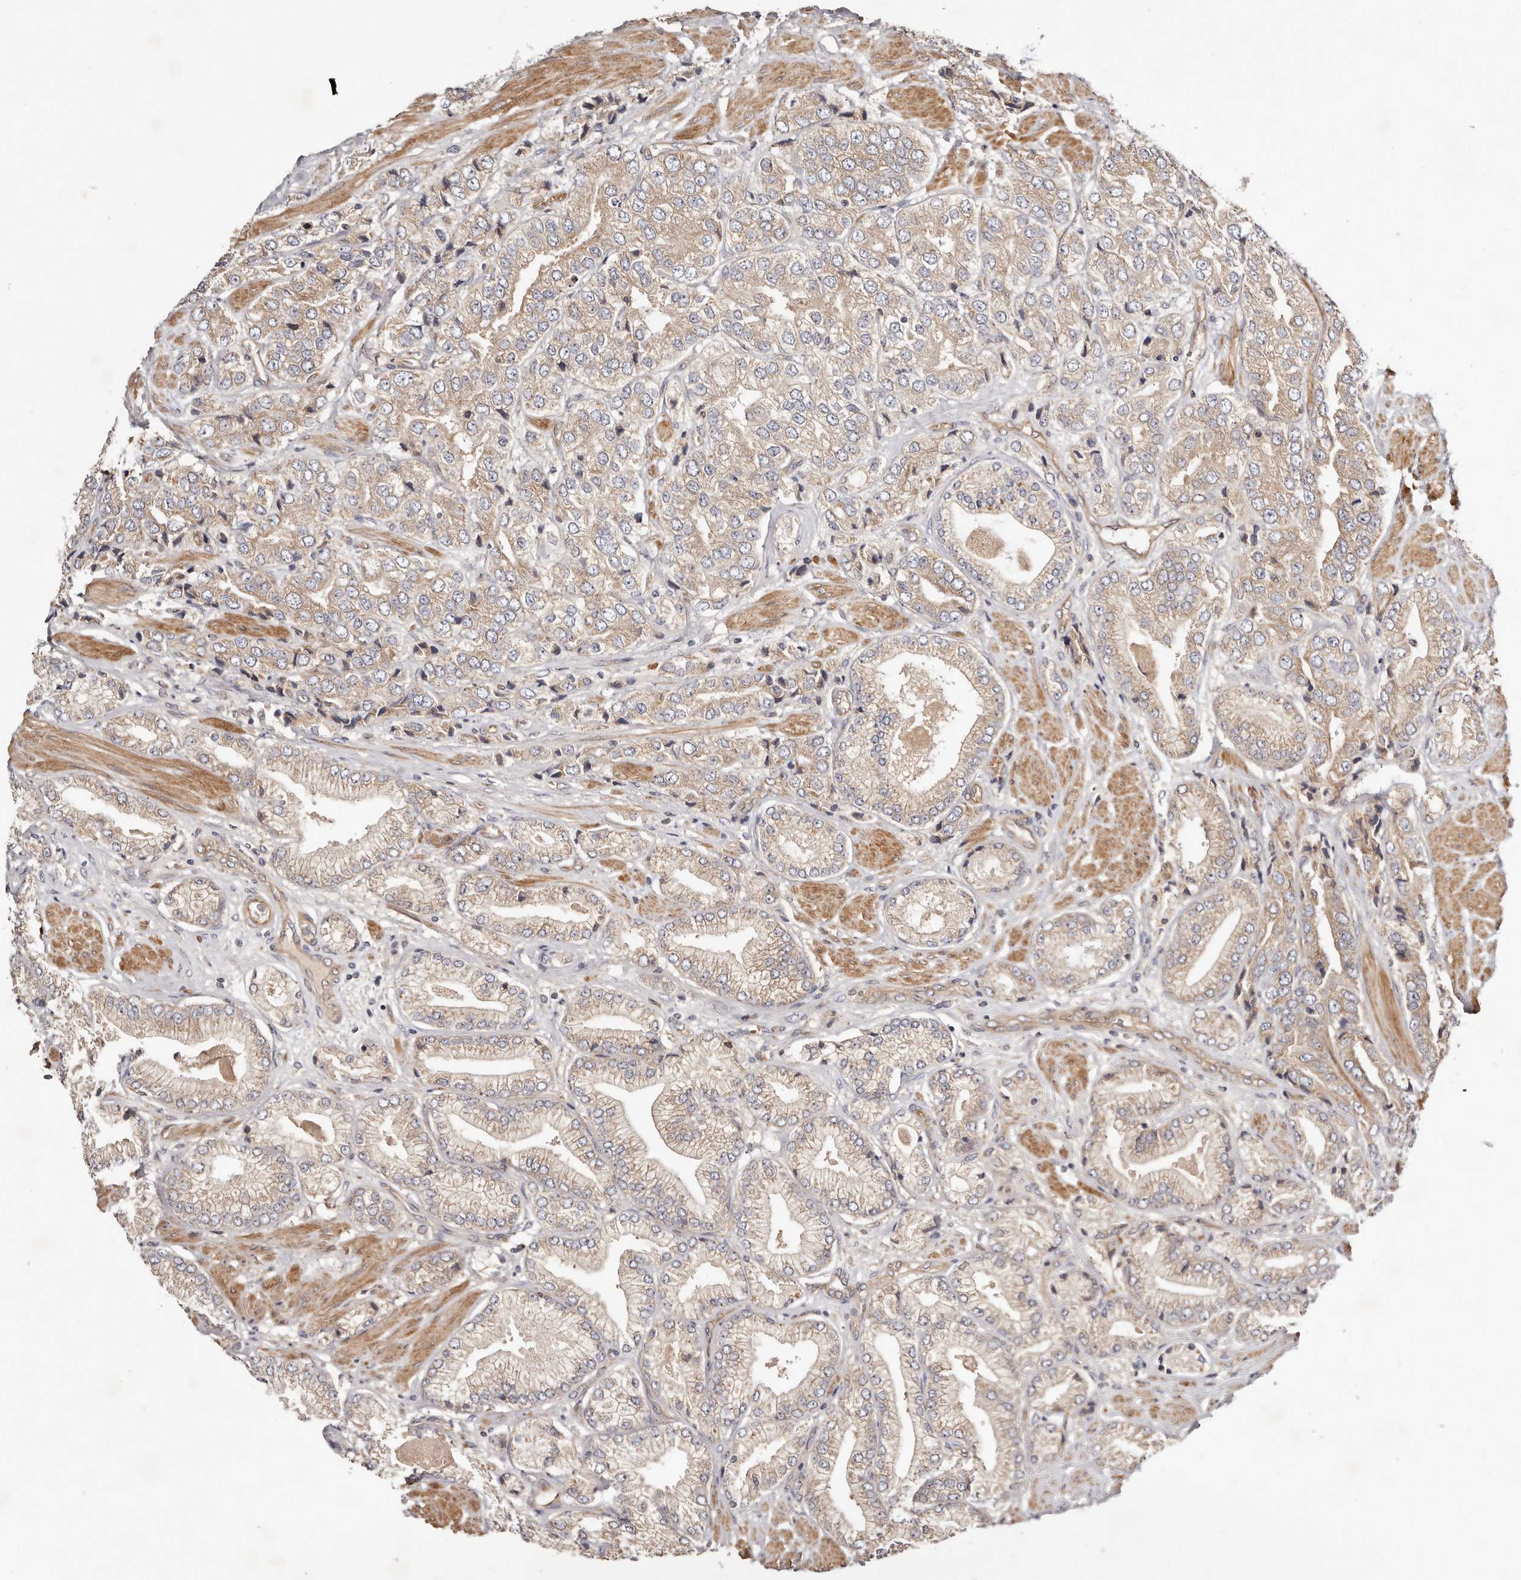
{"staining": {"intensity": "weak", "quantity": "25%-75%", "location": "cytoplasmic/membranous"}, "tissue": "prostate cancer", "cell_type": "Tumor cells", "image_type": "cancer", "snomed": [{"axis": "morphology", "description": "Adenocarcinoma, High grade"}, {"axis": "topography", "description": "Prostate"}], "caption": "This photomicrograph reveals prostate cancer stained with IHC to label a protein in brown. The cytoplasmic/membranous of tumor cells show weak positivity for the protein. Nuclei are counter-stained blue.", "gene": "MACF1", "patient": {"sex": "male", "age": 50}}